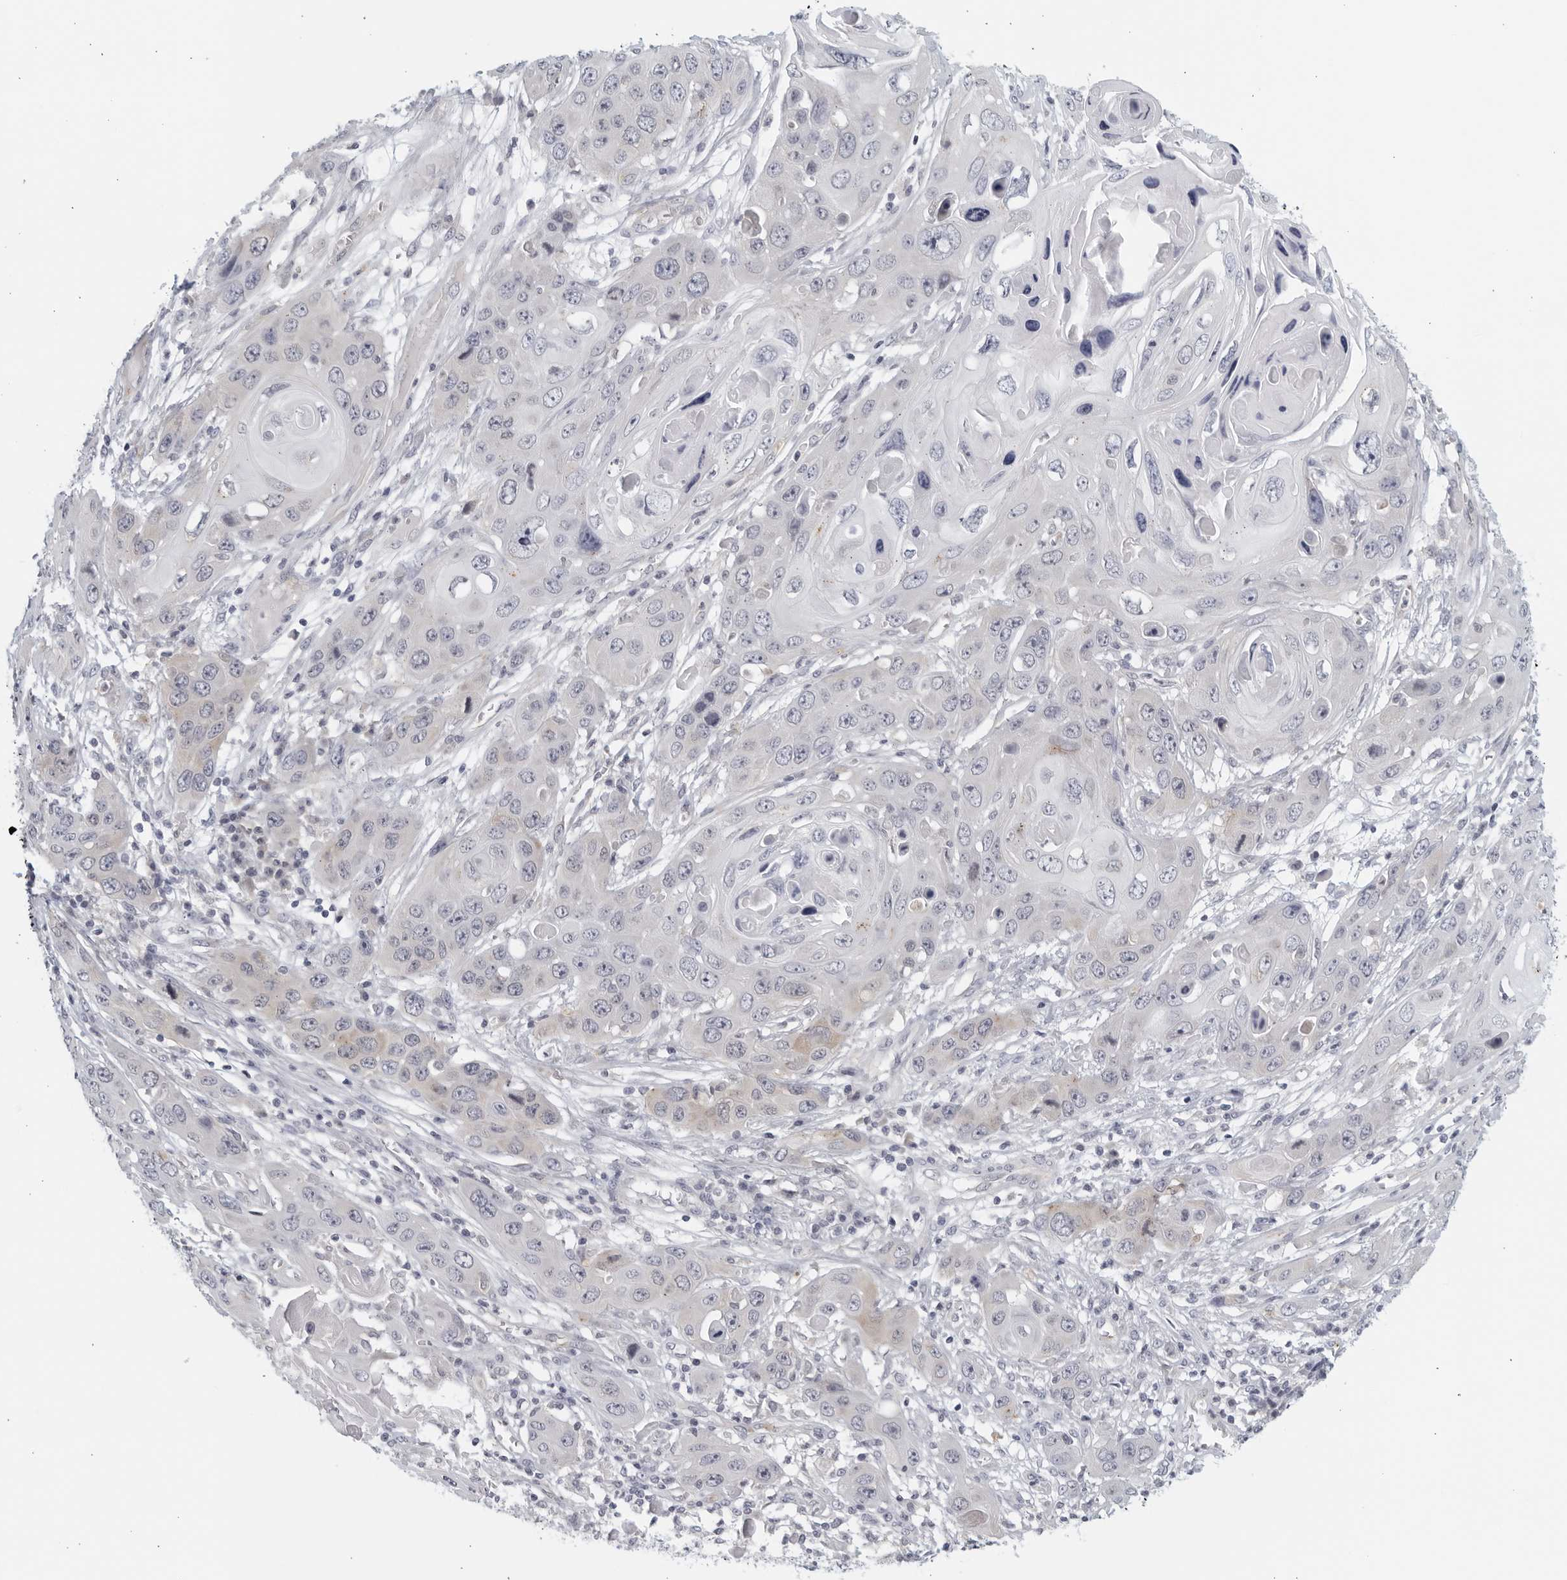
{"staining": {"intensity": "negative", "quantity": "none", "location": "none"}, "tissue": "skin cancer", "cell_type": "Tumor cells", "image_type": "cancer", "snomed": [{"axis": "morphology", "description": "Squamous cell carcinoma, NOS"}, {"axis": "topography", "description": "Skin"}], "caption": "IHC histopathology image of squamous cell carcinoma (skin) stained for a protein (brown), which demonstrates no positivity in tumor cells. Nuclei are stained in blue.", "gene": "MATN1", "patient": {"sex": "male", "age": 55}}